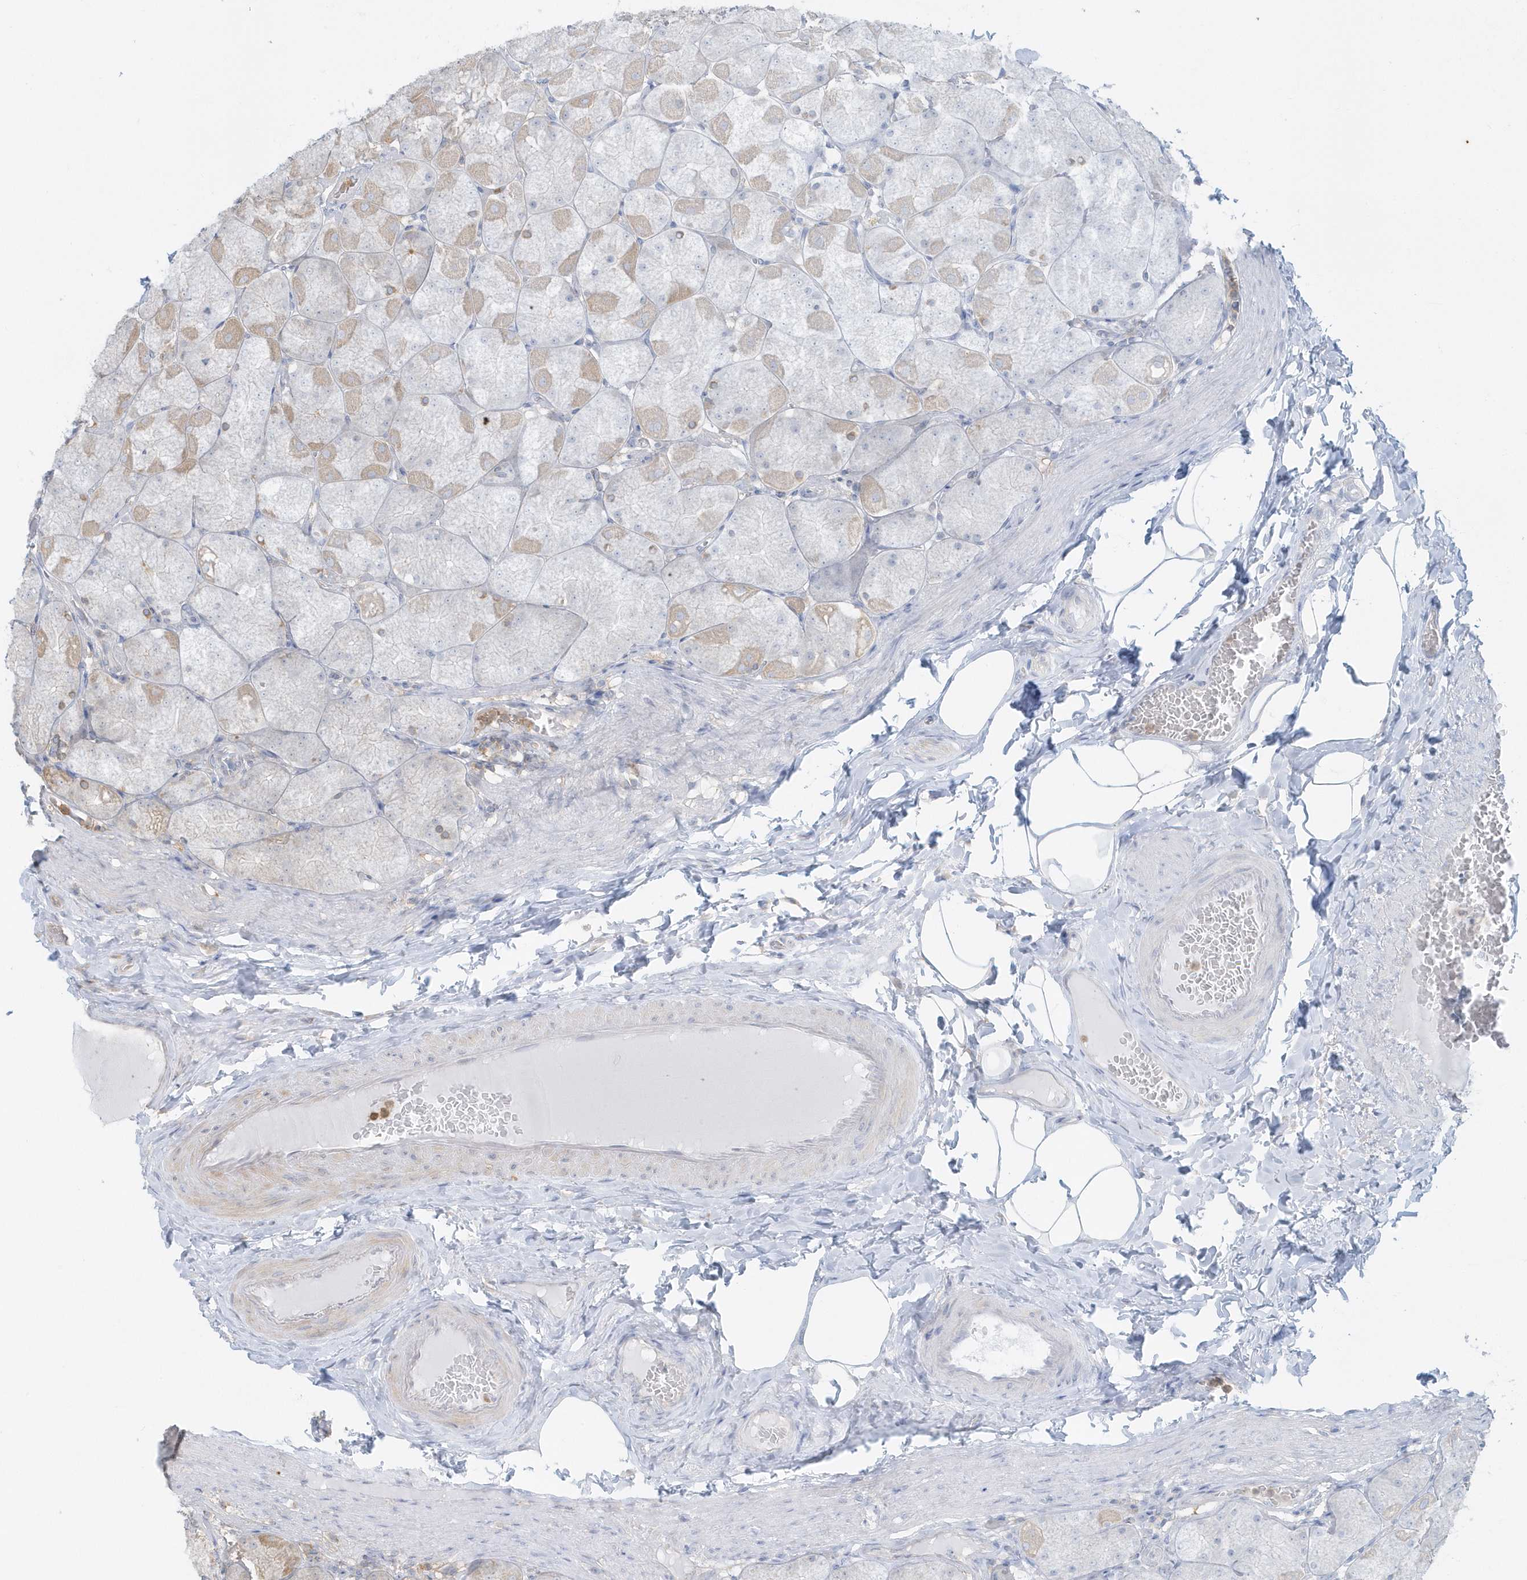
{"staining": {"intensity": "negative", "quantity": "none", "location": "none"}, "tissue": "stomach", "cell_type": "Glandular cells", "image_type": "normal", "snomed": [{"axis": "morphology", "description": "Normal tissue, NOS"}, {"axis": "topography", "description": "Stomach, upper"}], "caption": "Immunohistochemical staining of normal human stomach displays no significant positivity in glandular cells.", "gene": "CLCN6", "patient": {"sex": "female", "age": 56}}